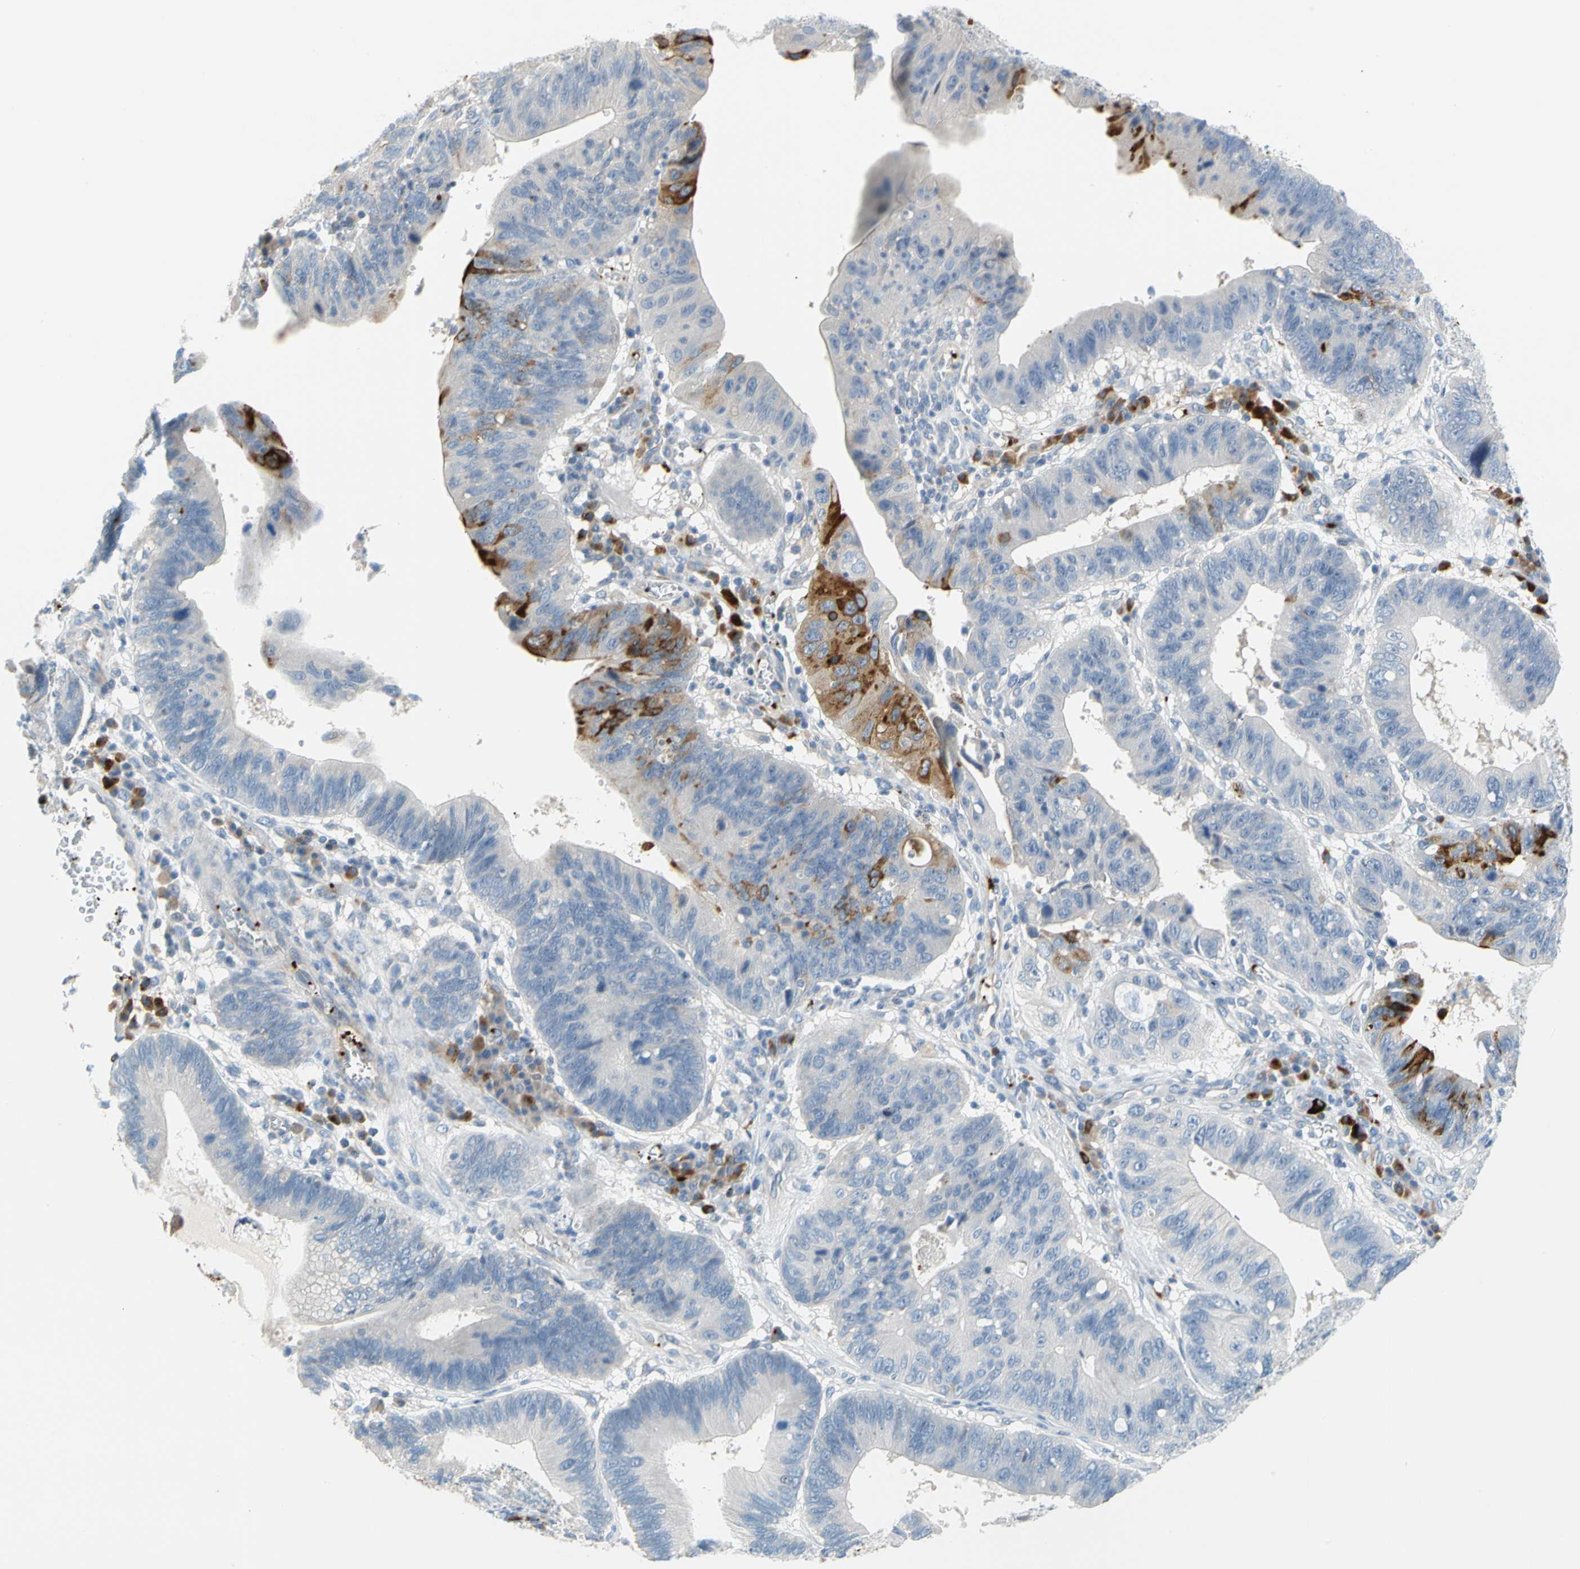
{"staining": {"intensity": "strong", "quantity": "<25%", "location": "cytoplasmic/membranous"}, "tissue": "stomach cancer", "cell_type": "Tumor cells", "image_type": "cancer", "snomed": [{"axis": "morphology", "description": "Adenocarcinoma, NOS"}, {"axis": "topography", "description": "Stomach"}], "caption": "Stomach adenocarcinoma stained for a protein reveals strong cytoplasmic/membranous positivity in tumor cells.", "gene": "PPBP", "patient": {"sex": "male", "age": 59}}